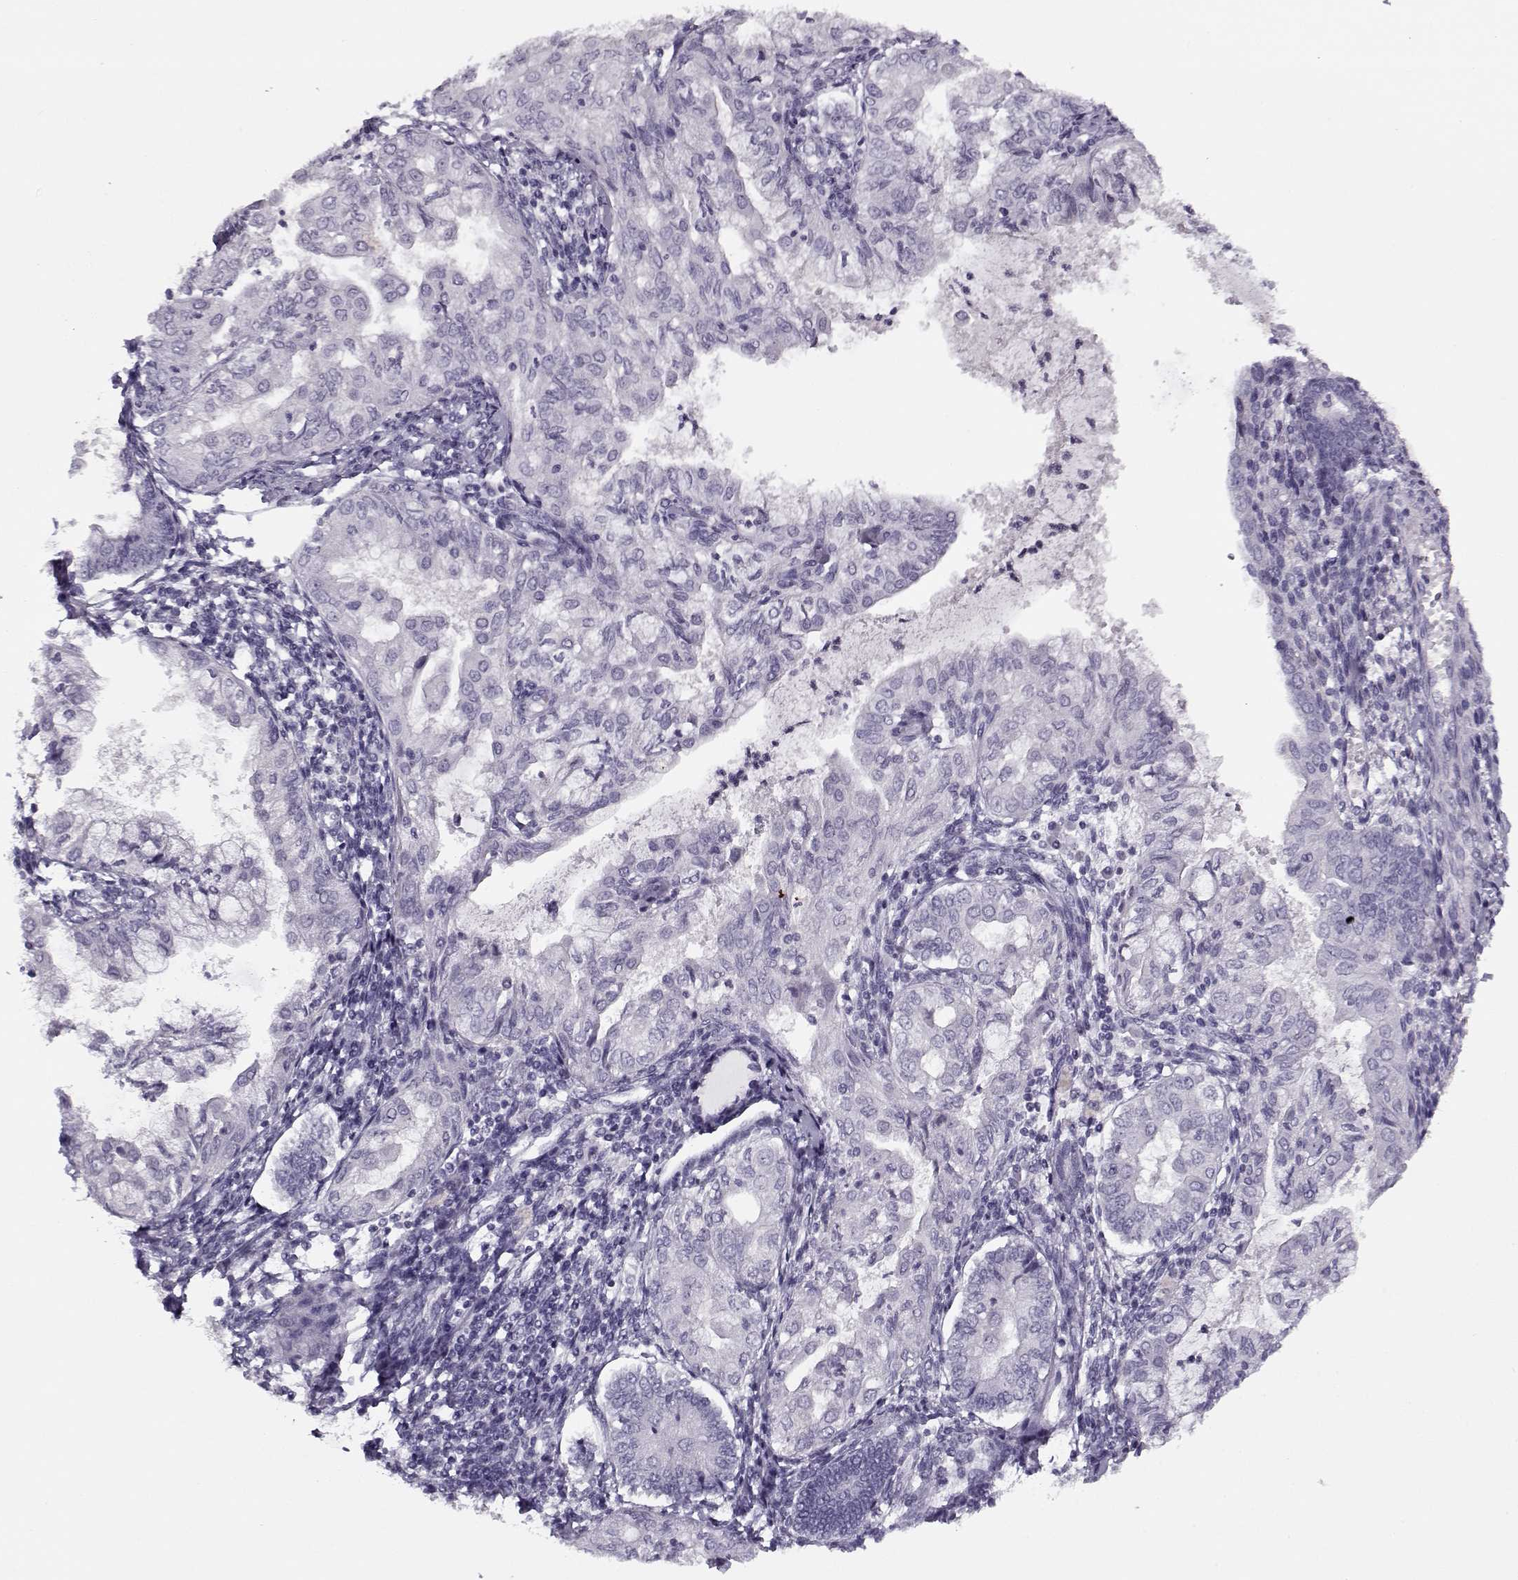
{"staining": {"intensity": "negative", "quantity": "none", "location": "none"}, "tissue": "endometrial cancer", "cell_type": "Tumor cells", "image_type": "cancer", "snomed": [{"axis": "morphology", "description": "Adenocarcinoma, NOS"}, {"axis": "topography", "description": "Endometrium"}], "caption": "Tumor cells show no significant positivity in endometrial cancer.", "gene": "PNMT", "patient": {"sex": "female", "age": 68}}